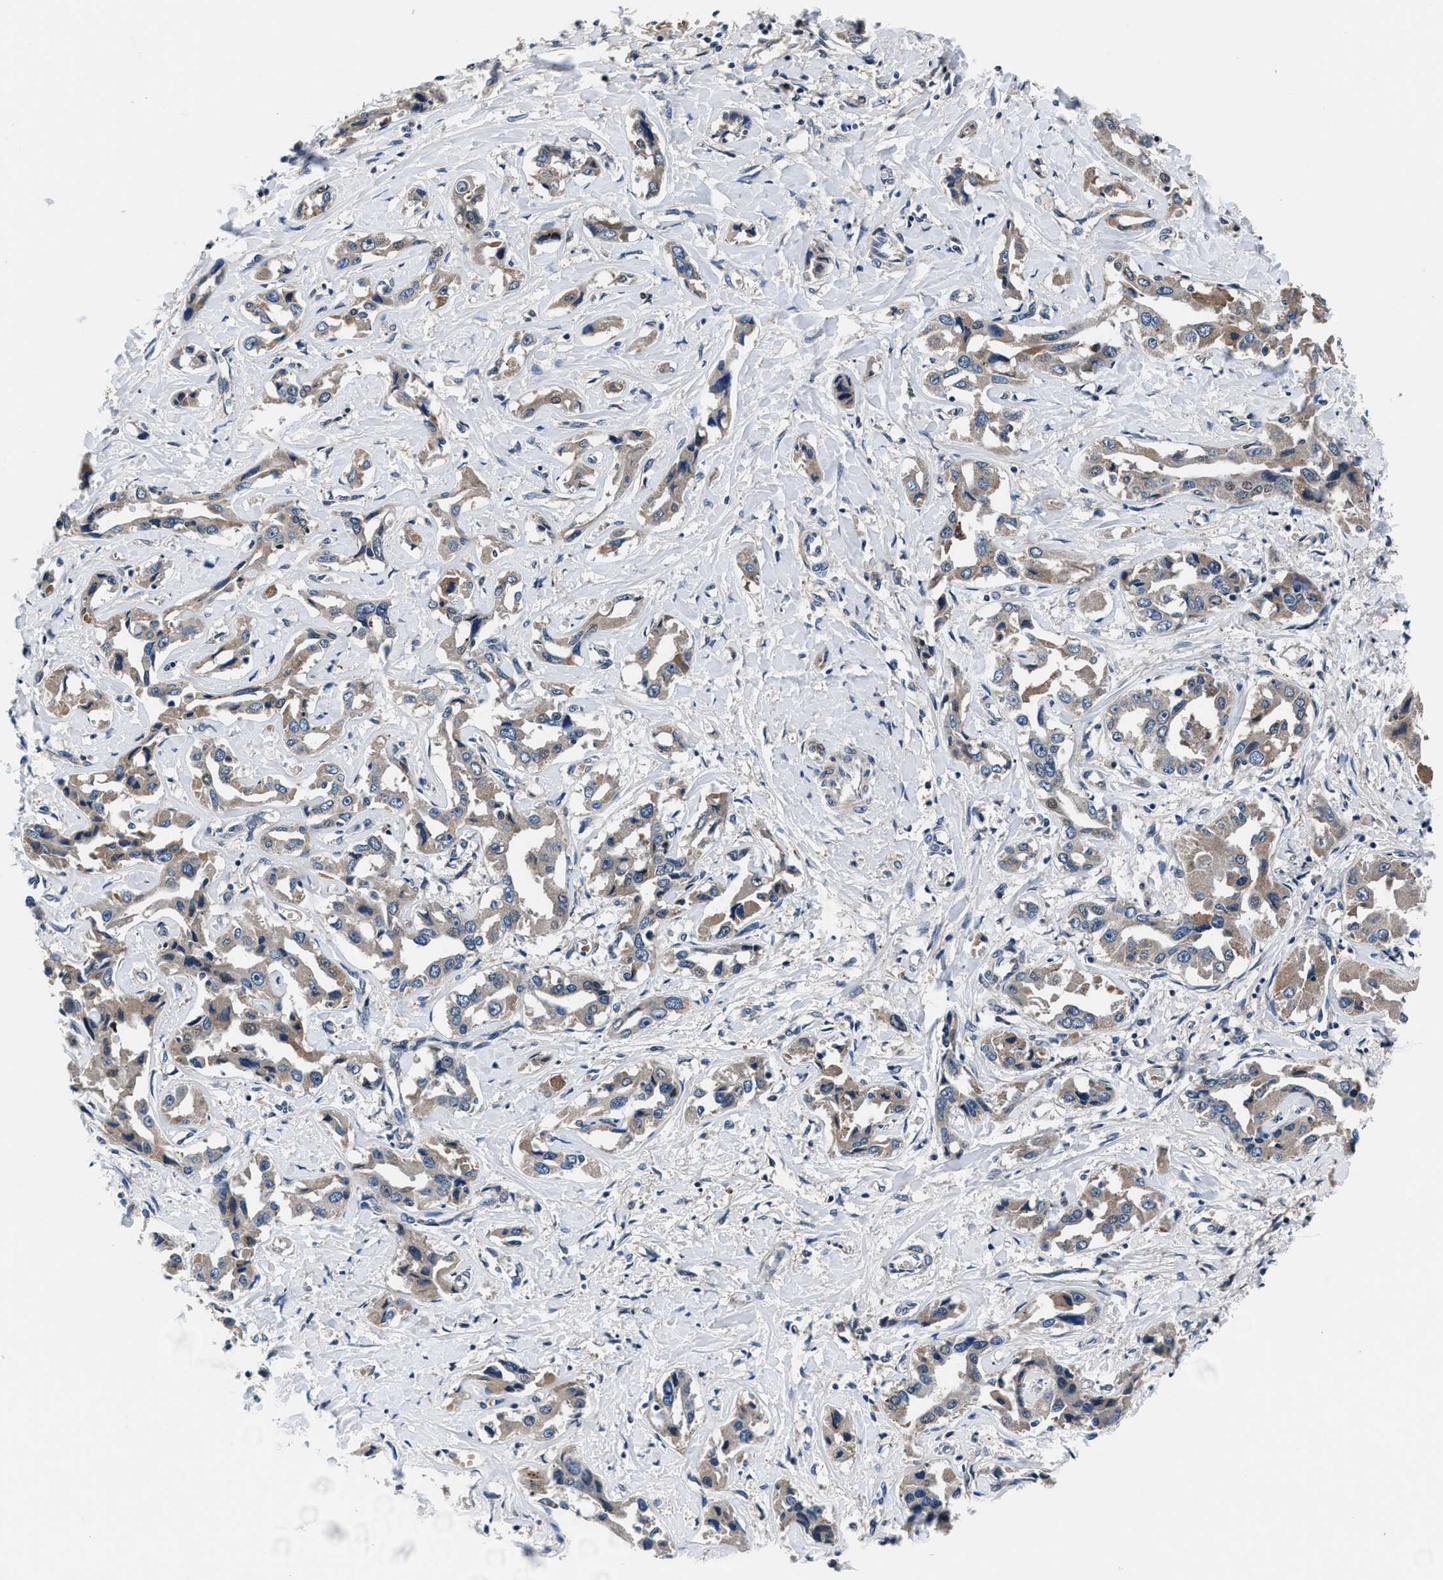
{"staining": {"intensity": "weak", "quantity": ">75%", "location": "cytoplasmic/membranous"}, "tissue": "liver cancer", "cell_type": "Tumor cells", "image_type": "cancer", "snomed": [{"axis": "morphology", "description": "Cholangiocarcinoma"}, {"axis": "topography", "description": "Liver"}], "caption": "The image displays immunohistochemical staining of liver cholangiocarcinoma. There is weak cytoplasmic/membranous expression is present in about >75% of tumor cells. (IHC, brightfield microscopy, high magnification).", "gene": "PRPSAP2", "patient": {"sex": "male", "age": 59}}